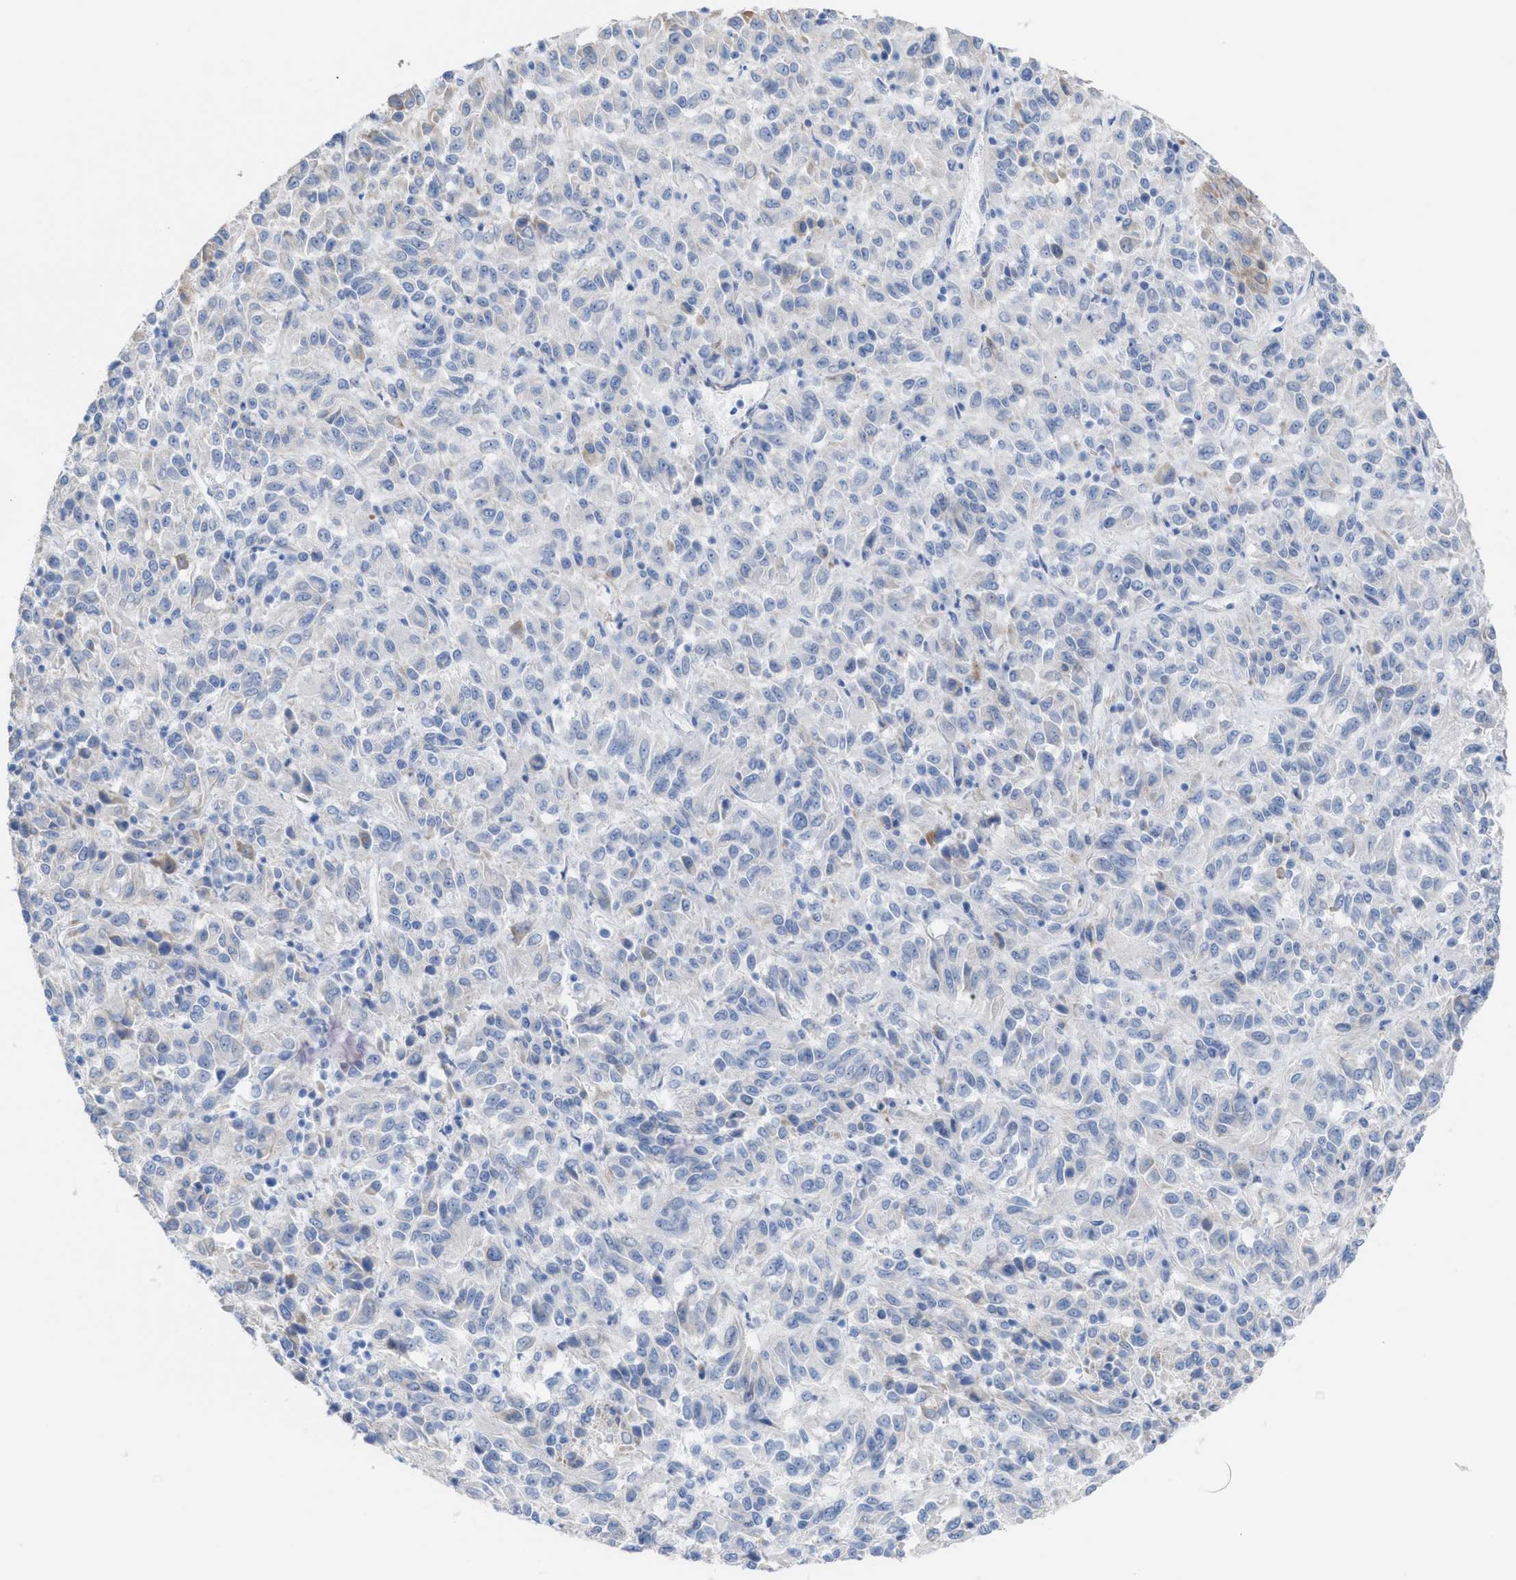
{"staining": {"intensity": "negative", "quantity": "none", "location": "none"}, "tissue": "melanoma", "cell_type": "Tumor cells", "image_type": "cancer", "snomed": [{"axis": "morphology", "description": "Malignant melanoma, Metastatic site"}, {"axis": "topography", "description": "Lung"}], "caption": "The image exhibits no significant staining in tumor cells of malignant melanoma (metastatic site).", "gene": "CPA1", "patient": {"sex": "male", "age": 64}}